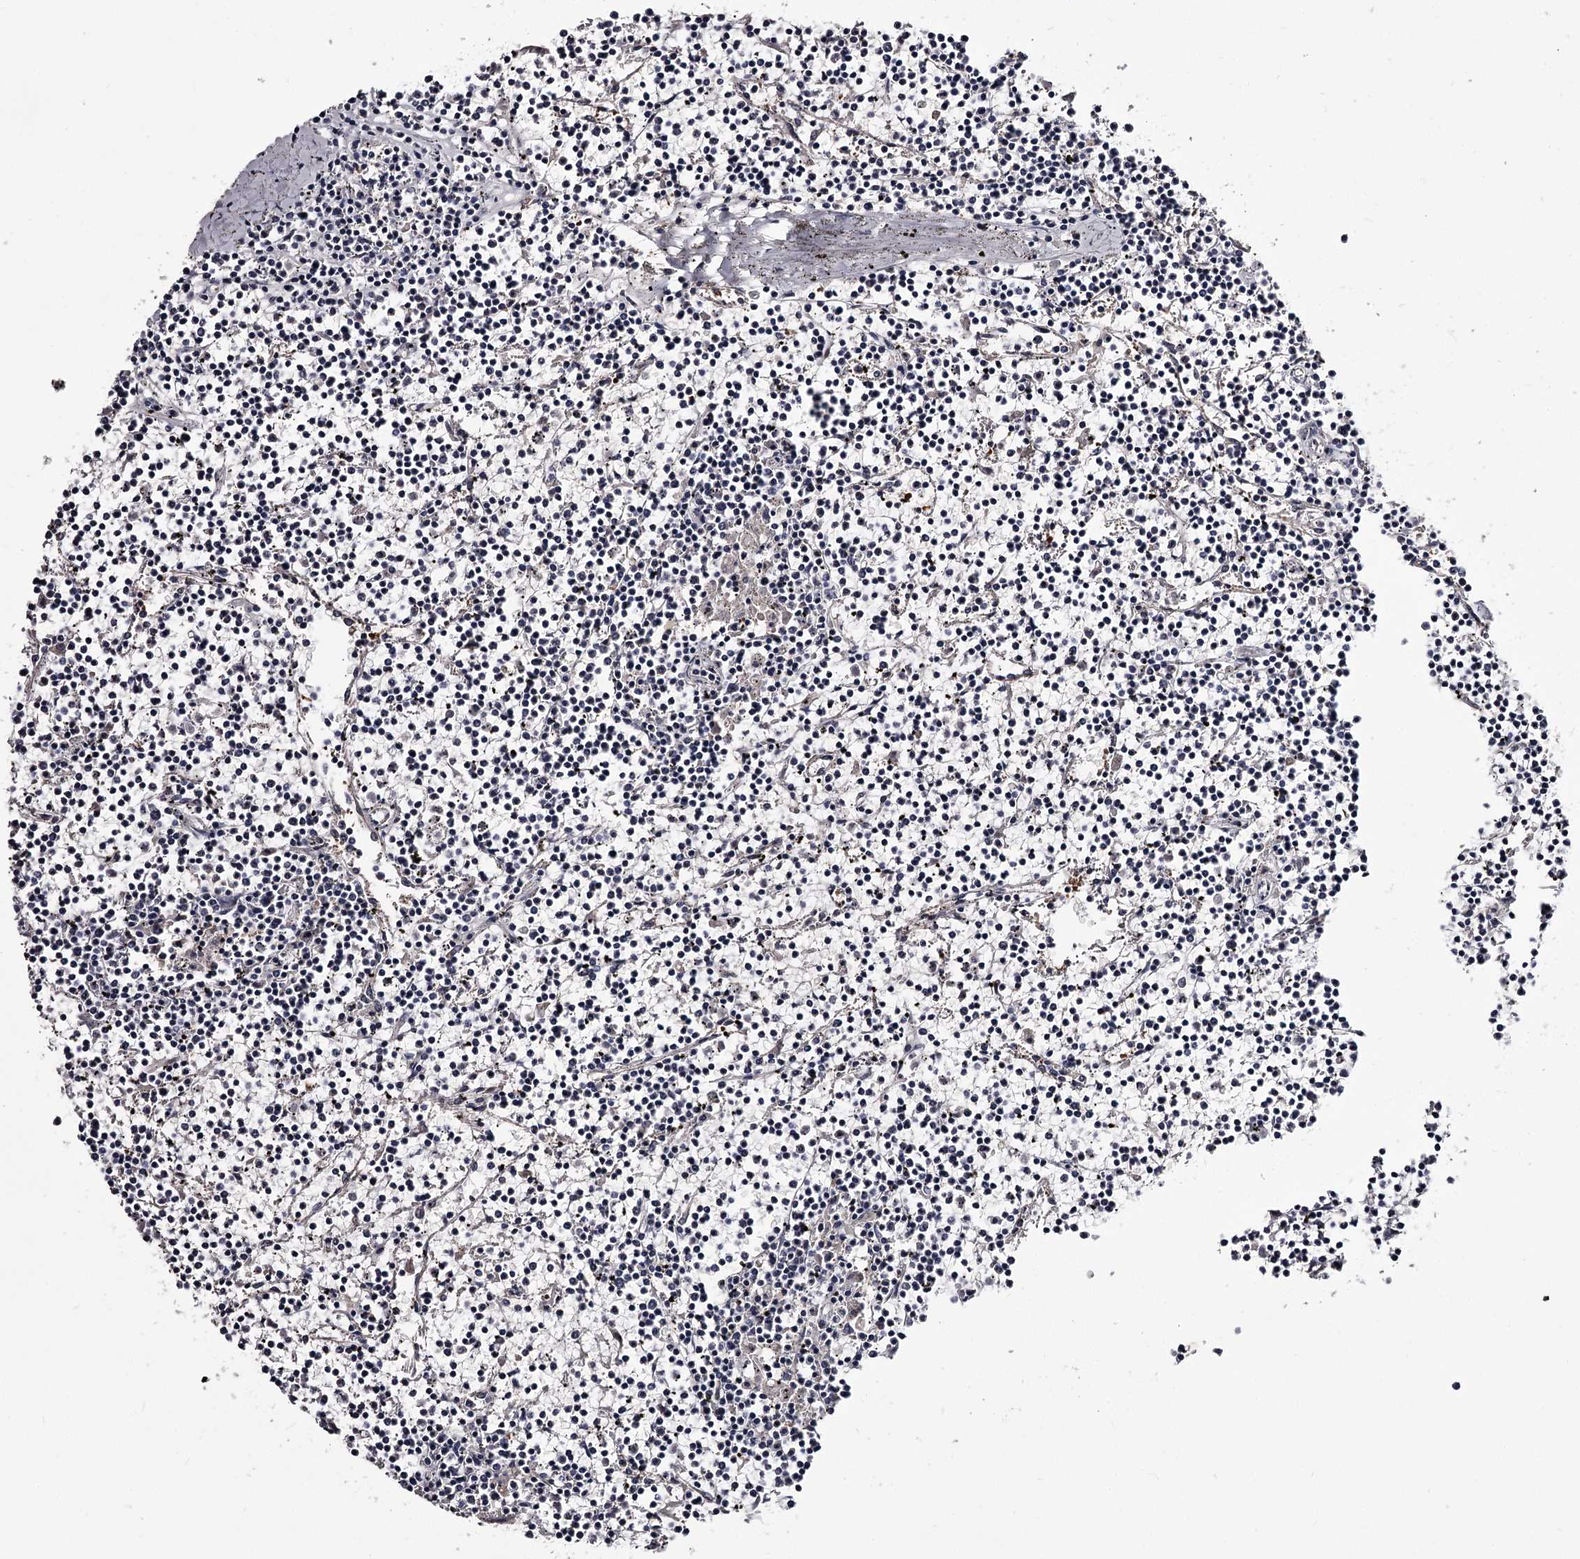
{"staining": {"intensity": "negative", "quantity": "none", "location": "none"}, "tissue": "lymphoma", "cell_type": "Tumor cells", "image_type": "cancer", "snomed": [{"axis": "morphology", "description": "Malignant lymphoma, non-Hodgkin's type, Low grade"}, {"axis": "topography", "description": "Spleen"}], "caption": "Tumor cells are negative for protein expression in human malignant lymphoma, non-Hodgkin's type (low-grade). The staining was performed using DAB (3,3'-diaminobenzidine) to visualize the protein expression in brown, while the nuclei were stained in blue with hematoxylin (Magnification: 20x).", "gene": "GSTO1", "patient": {"sex": "female", "age": 19}}